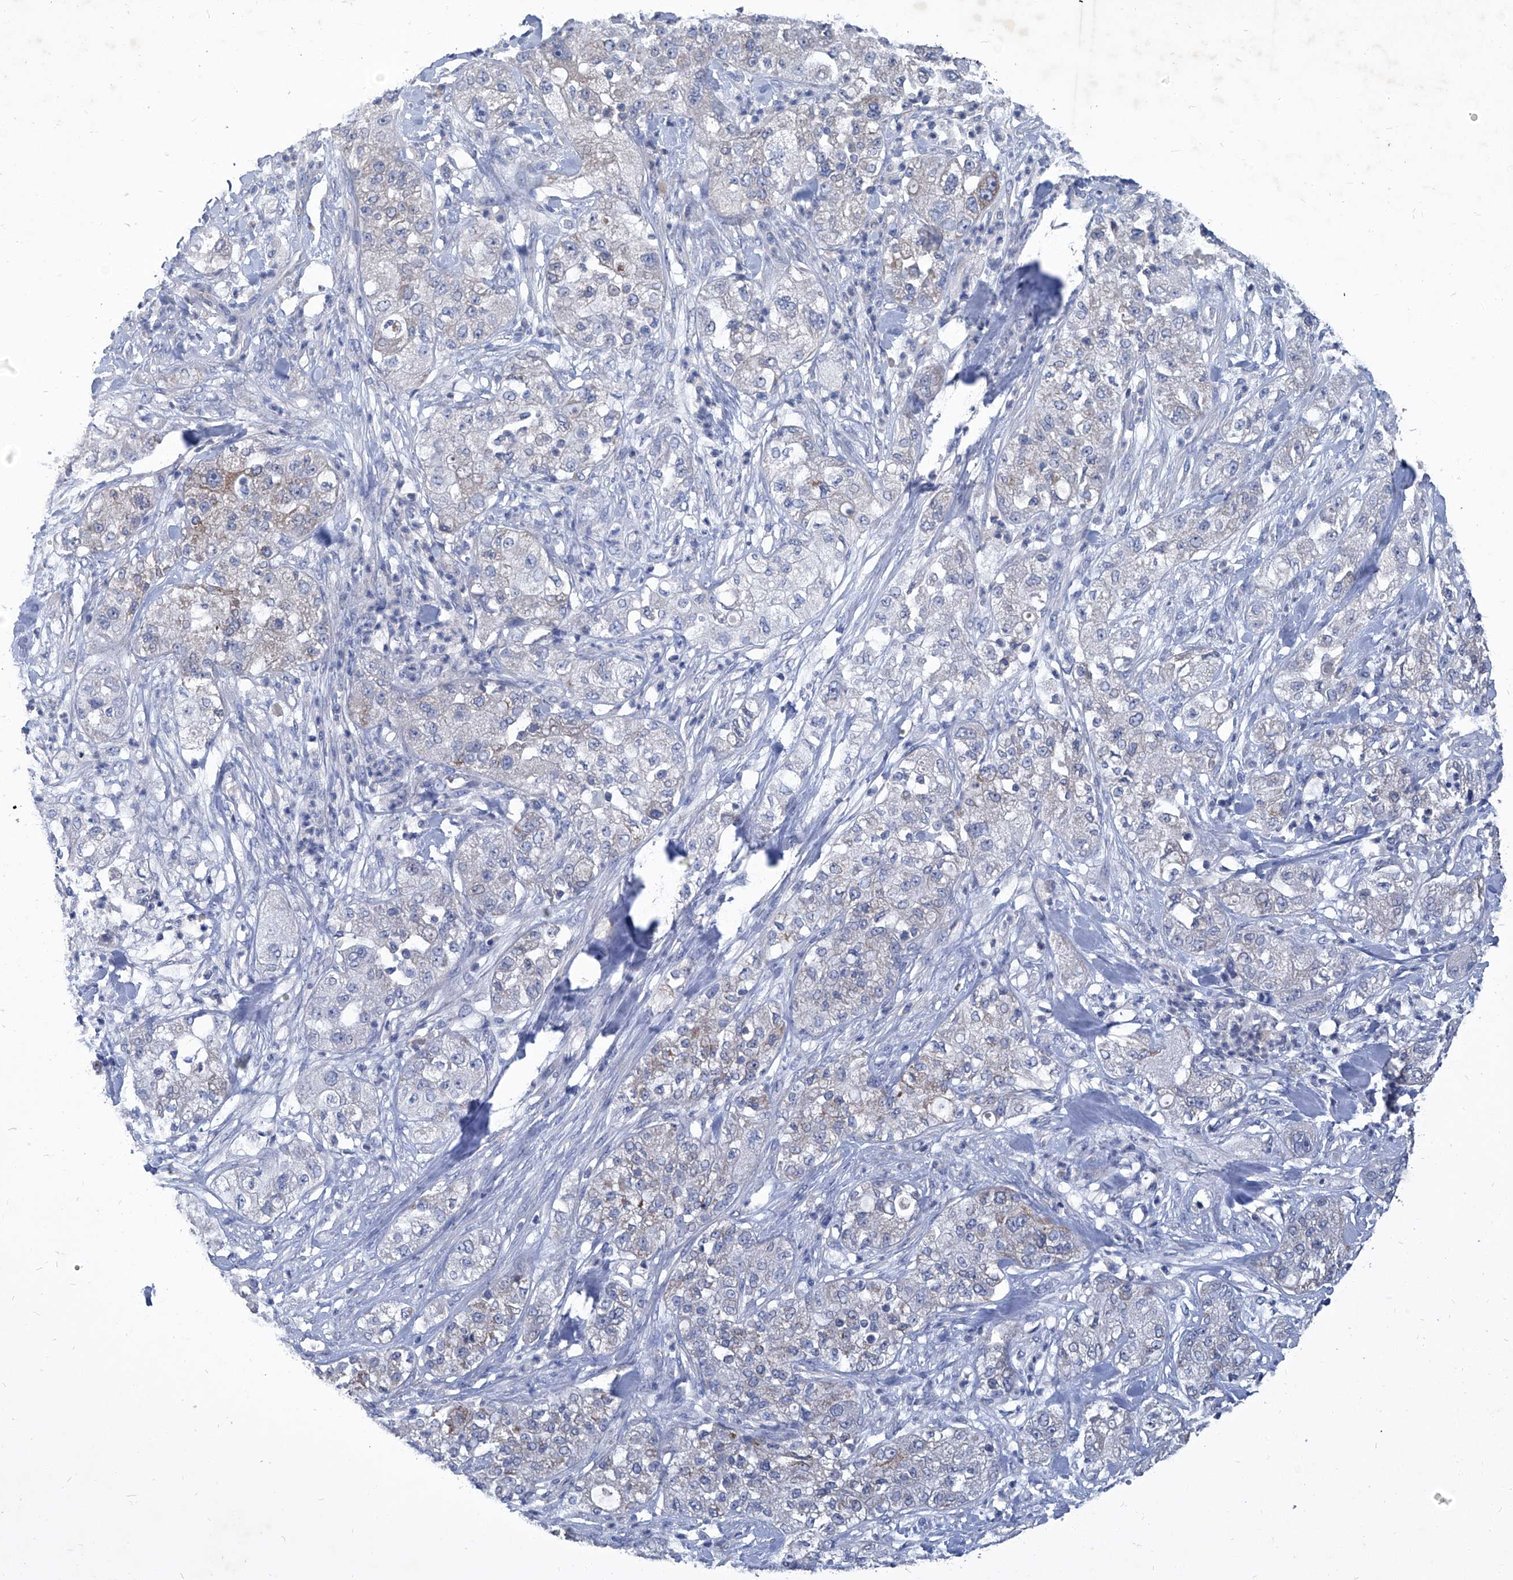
{"staining": {"intensity": "negative", "quantity": "none", "location": "none"}, "tissue": "pancreatic cancer", "cell_type": "Tumor cells", "image_type": "cancer", "snomed": [{"axis": "morphology", "description": "Adenocarcinoma, NOS"}, {"axis": "topography", "description": "Pancreas"}], "caption": "Tumor cells are negative for brown protein staining in adenocarcinoma (pancreatic).", "gene": "MTARC1", "patient": {"sex": "female", "age": 78}}